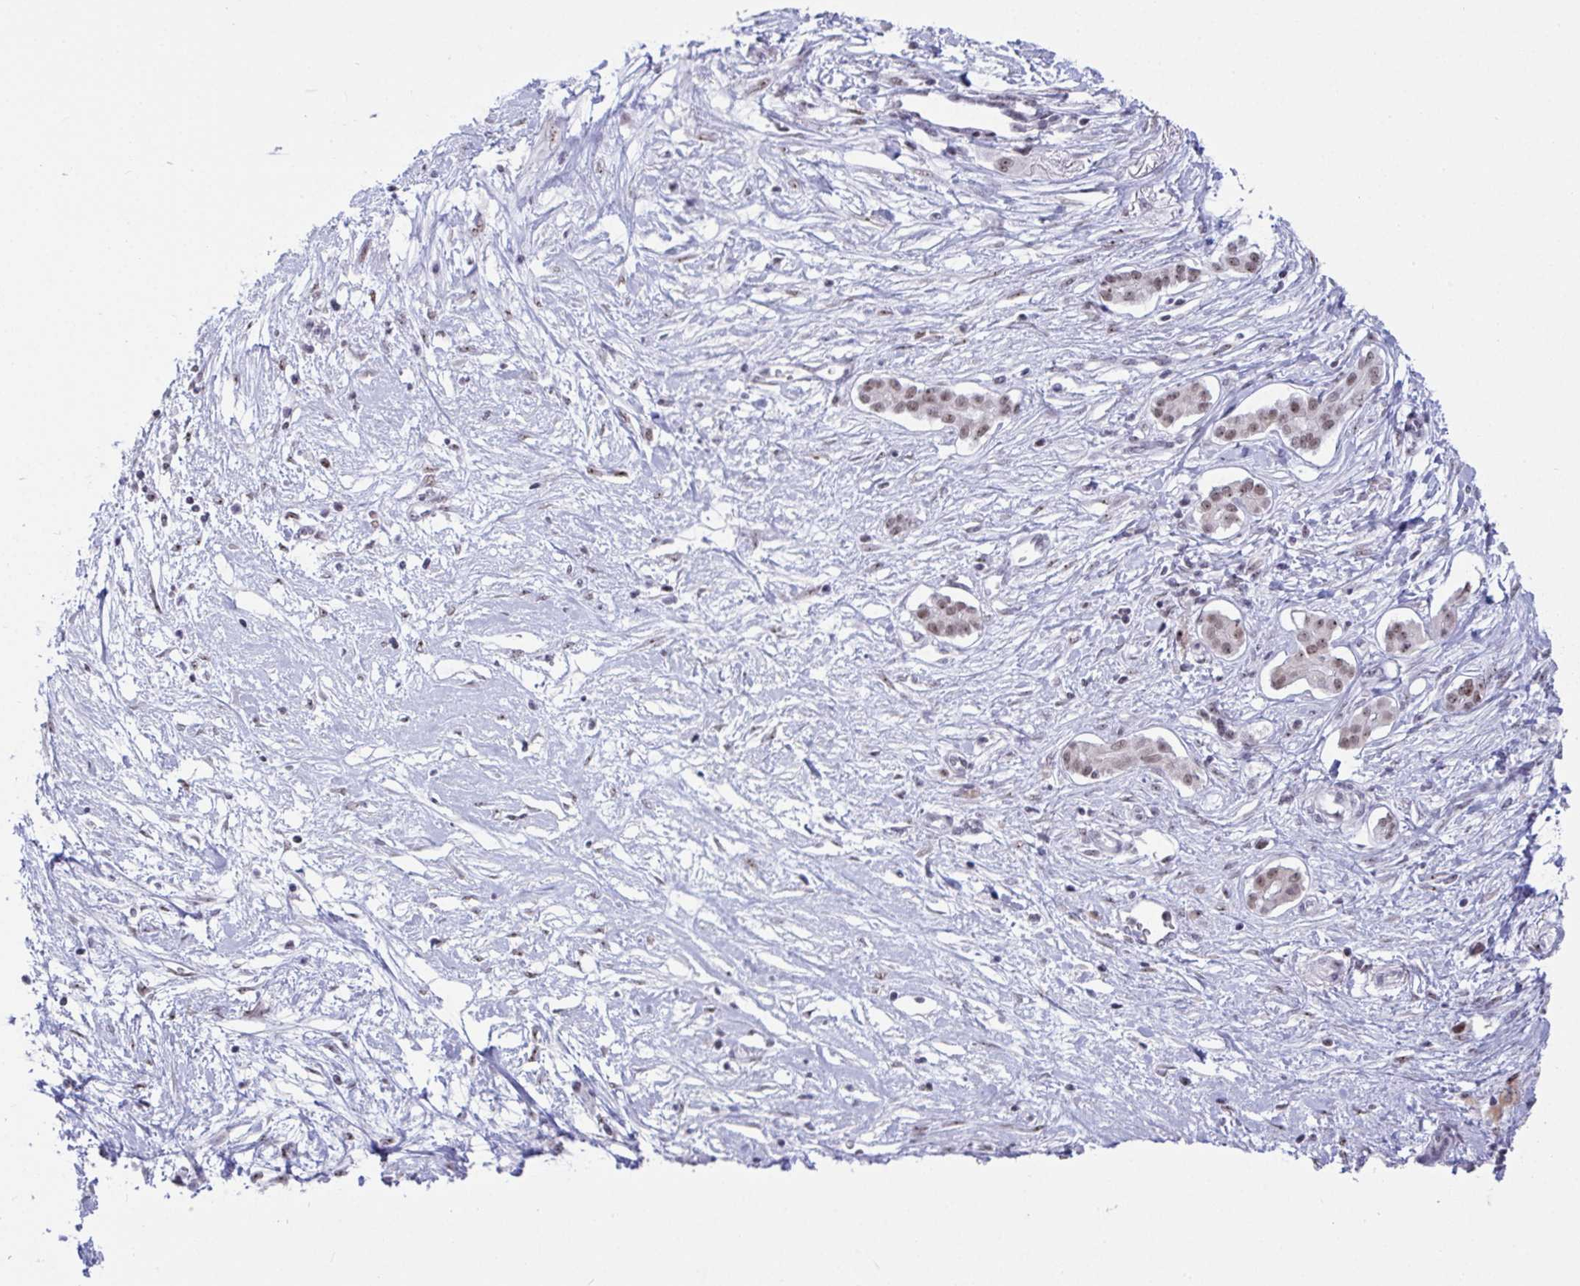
{"staining": {"intensity": "moderate", "quantity": ">75%", "location": "nuclear"}, "tissue": "pancreatic cancer", "cell_type": "Tumor cells", "image_type": "cancer", "snomed": [{"axis": "morphology", "description": "Adenocarcinoma, NOS"}, {"axis": "topography", "description": "Pancreas"}], "caption": "Immunohistochemistry (IHC) (DAB (3,3'-diaminobenzidine)) staining of pancreatic adenocarcinoma demonstrates moderate nuclear protein staining in about >75% of tumor cells. The protein is shown in brown color, while the nuclei are stained blue.", "gene": "SUPT16H", "patient": {"sex": "male", "age": 68}}